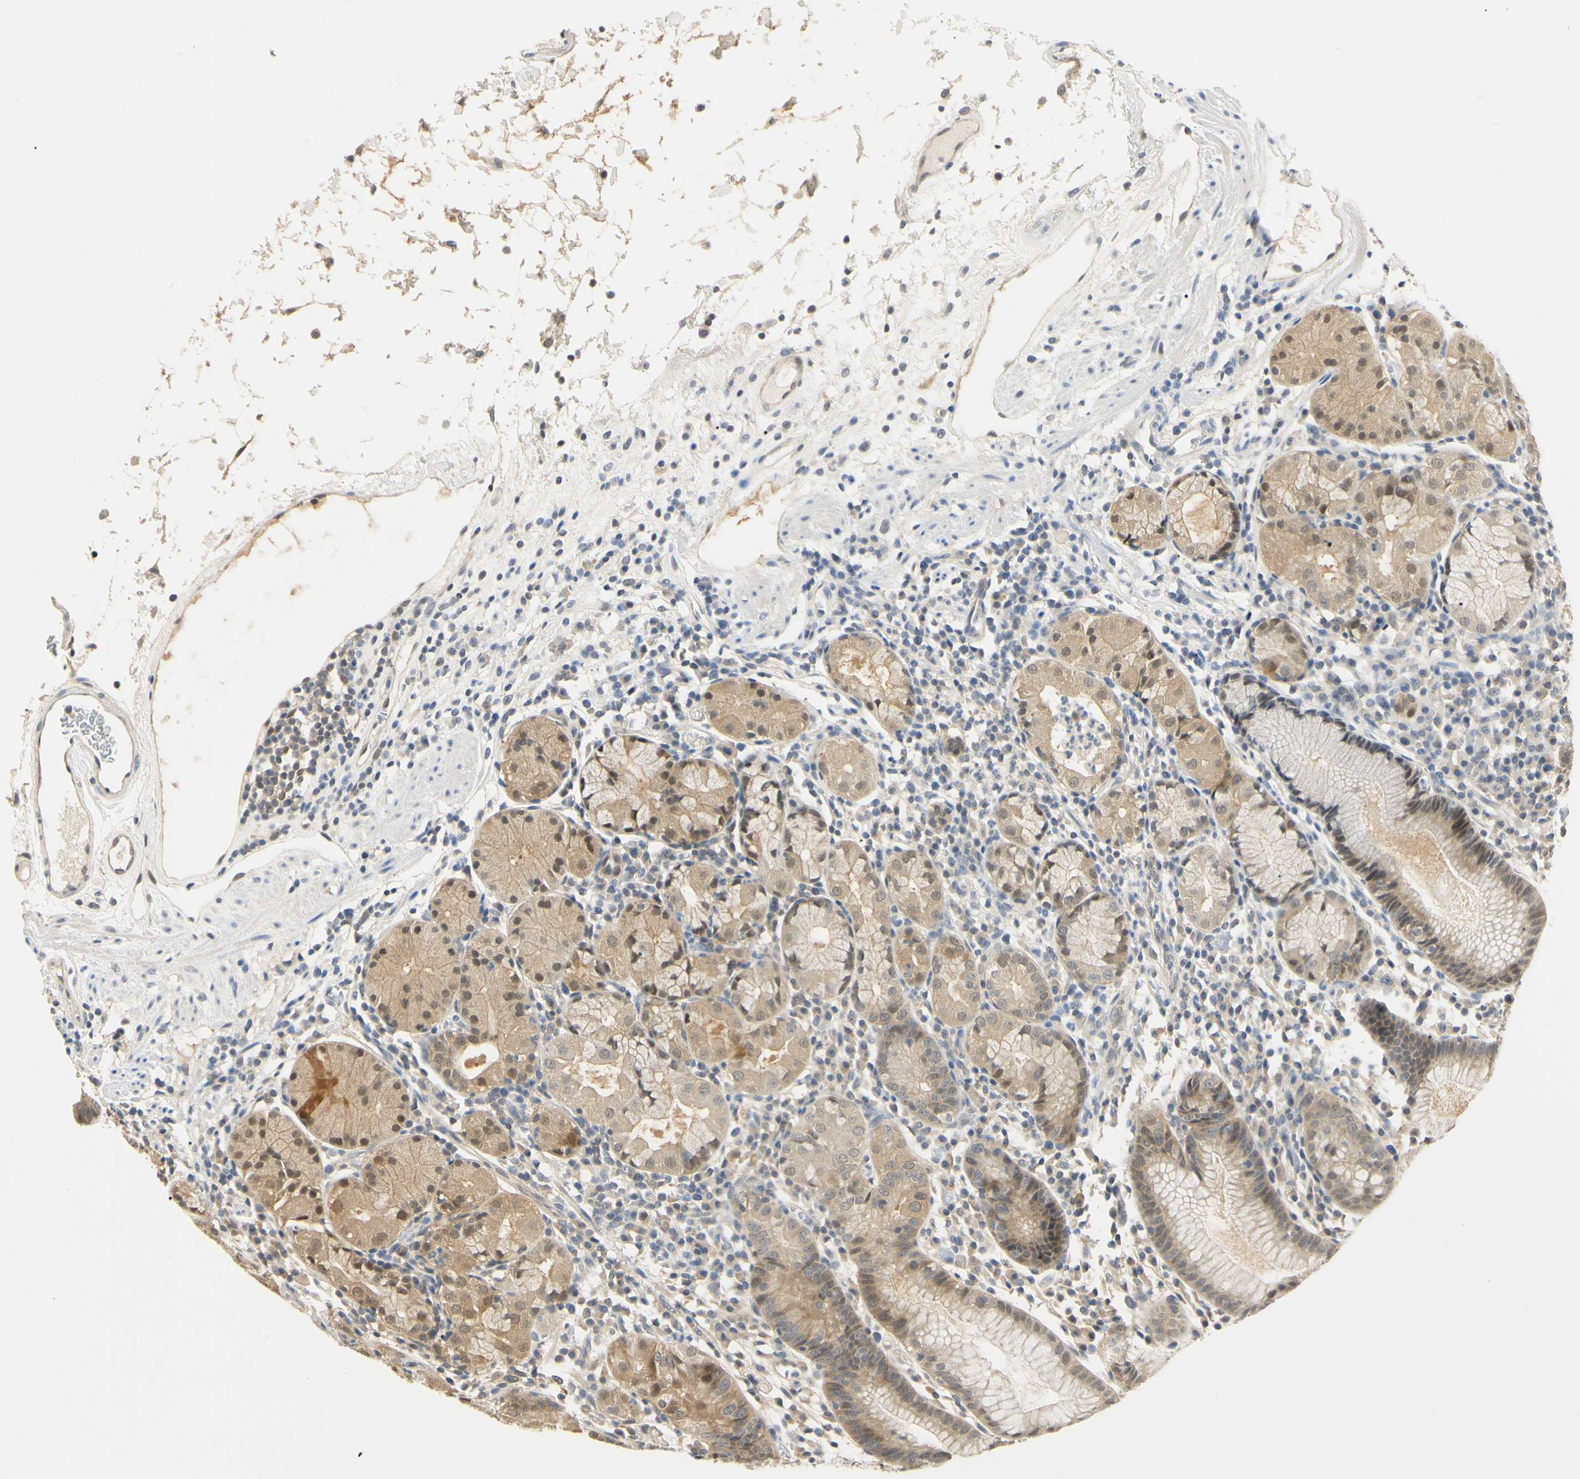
{"staining": {"intensity": "moderate", "quantity": "<25%", "location": "cytoplasmic/membranous,nuclear"}, "tissue": "stomach", "cell_type": "Glandular cells", "image_type": "normal", "snomed": [{"axis": "morphology", "description": "Normal tissue, NOS"}, {"axis": "topography", "description": "Stomach"}, {"axis": "topography", "description": "Stomach, lower"}], "caption": "A micrograph showing moderate cytoplasmic/membranous,nuclear staining in about <25% of glandular cells in normal stomach, as visualized by brown immunohistochemical staining.", "gene": "UBE2Z", "patient": {"sex": "female", "age": 75}}